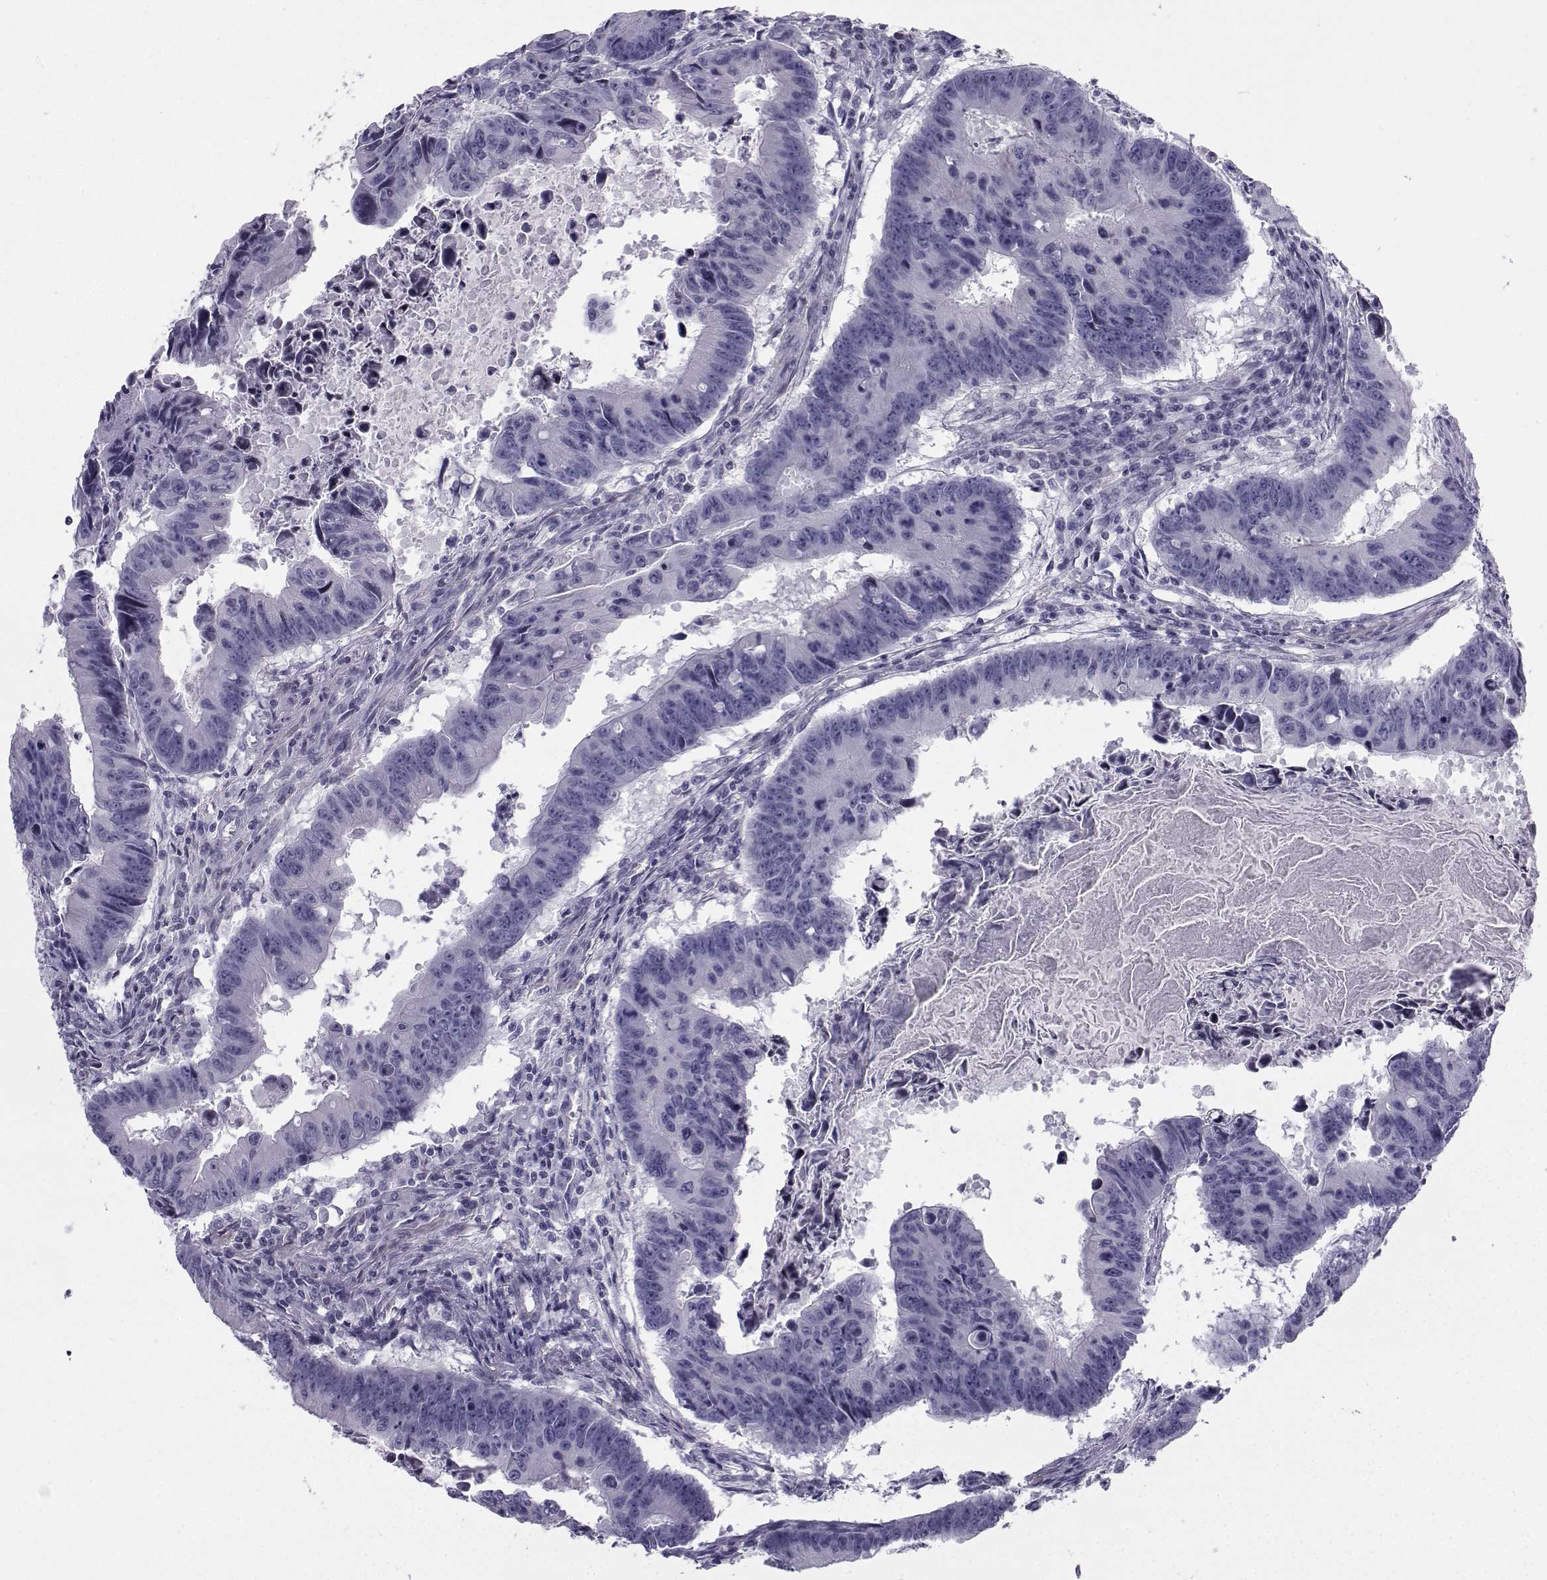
{"staining": {"intensity": "negative", "quantity": "none", "location": "none"}, "tissue": "colorectal cancer", "cell_type": "Tumor cells", "image_type": "cancer", "snomed": [{"axis": "morphology", "description": "Adenocarcinoma, NOS"}, {"axis": "topography", "description": "Colon"}], "caption": "The immunohistochemistry (IHC) photomicrograph has no significant expression in tumor cells of adenocarcinoma (colorectal) tissue.", "gene": "SPANXD", "patient": {"sex": "female", "age": 87}}